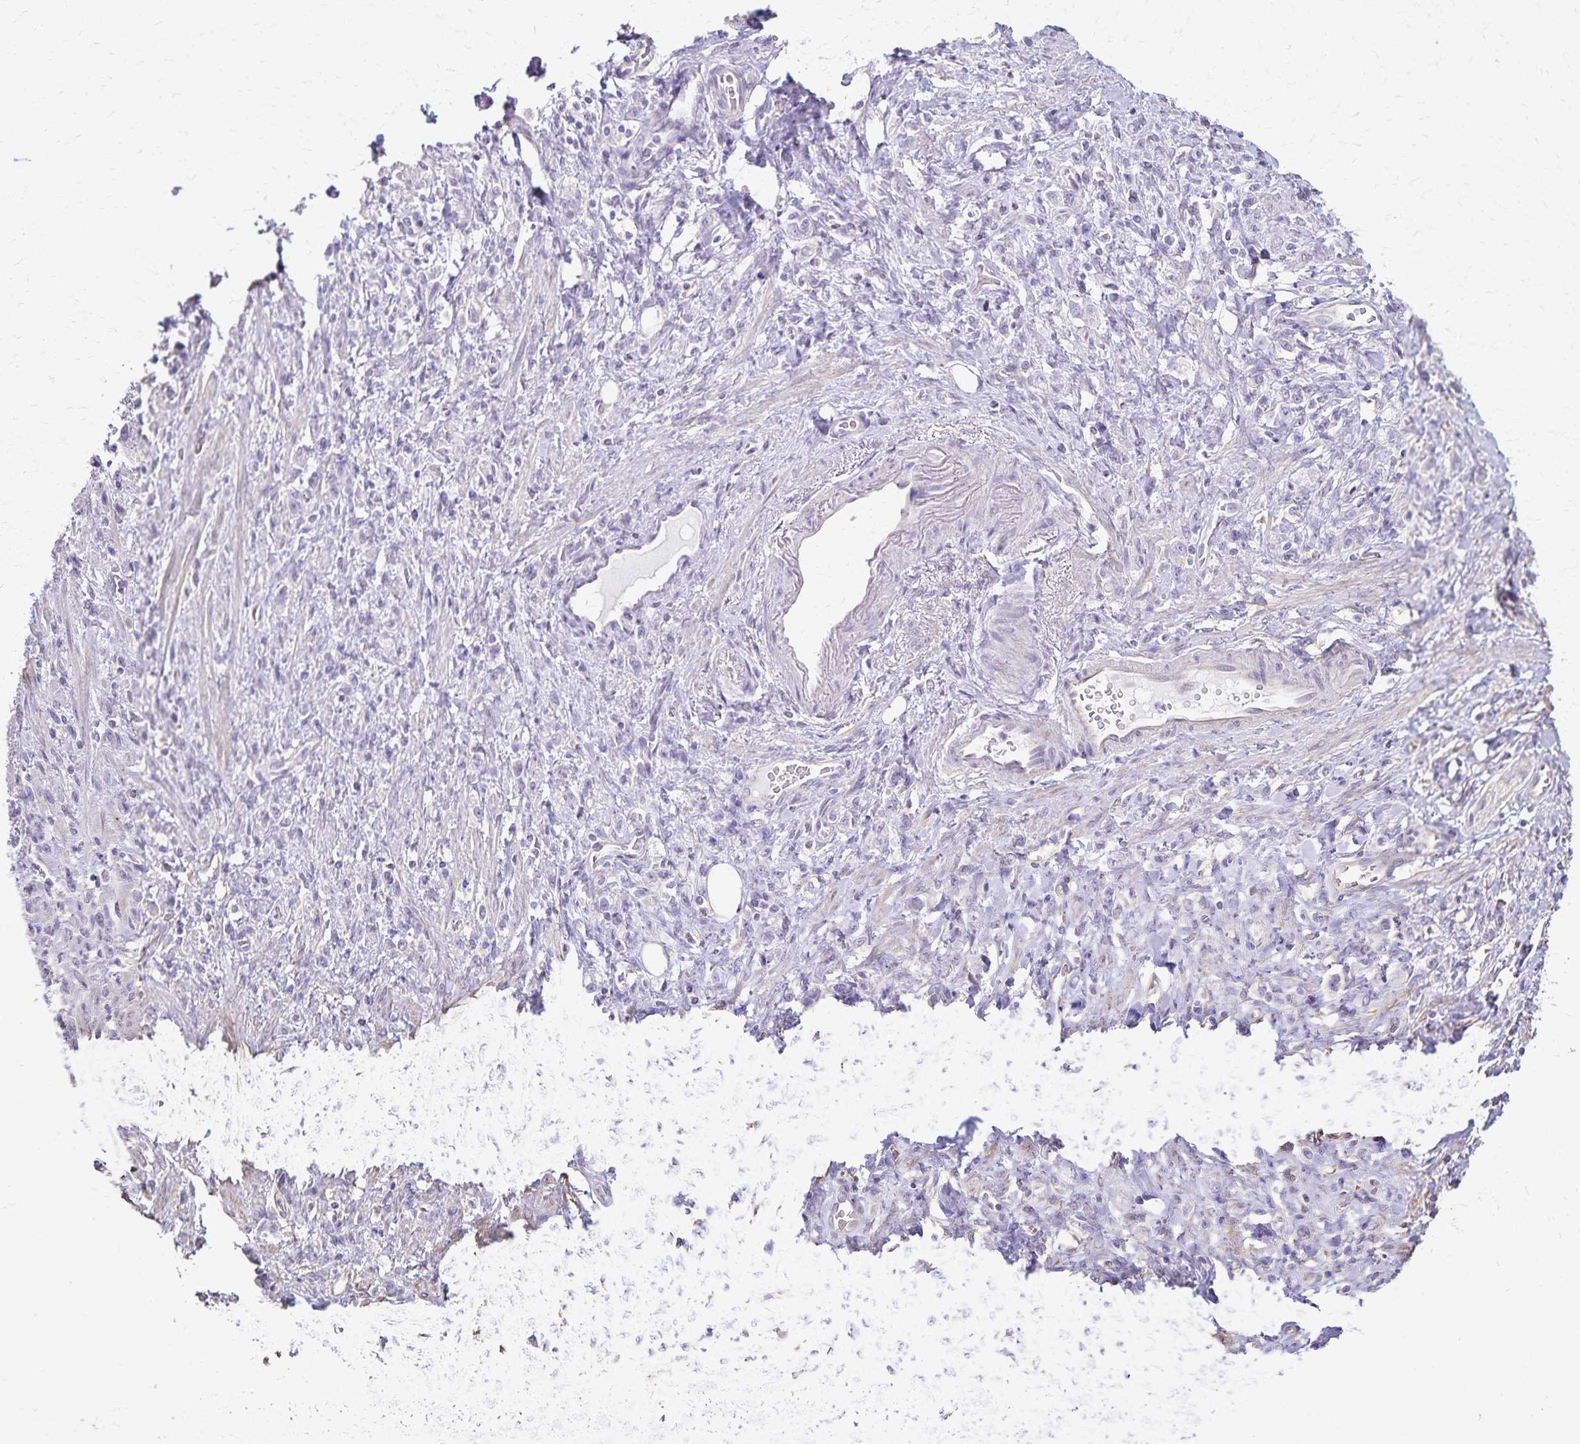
{"staining": {"intensity": "negative", "quantity": "none", "location": "none"}, "tissue": "stomach cancer", "cell_type": "Tumor cells", "image_type": "cancer", "snomed": [{"axis": "morphology", "description": "Adenocarcinoma, NOS"}, {"axis": "topography", "description": "Stomach"}], "caption": "A photomicrograph of stomach adenocarcinoma stained for a protein displays no brown staining in tumor cells.", "gene": "KISS1", "patient": {"sex": "male", "age": 77}}